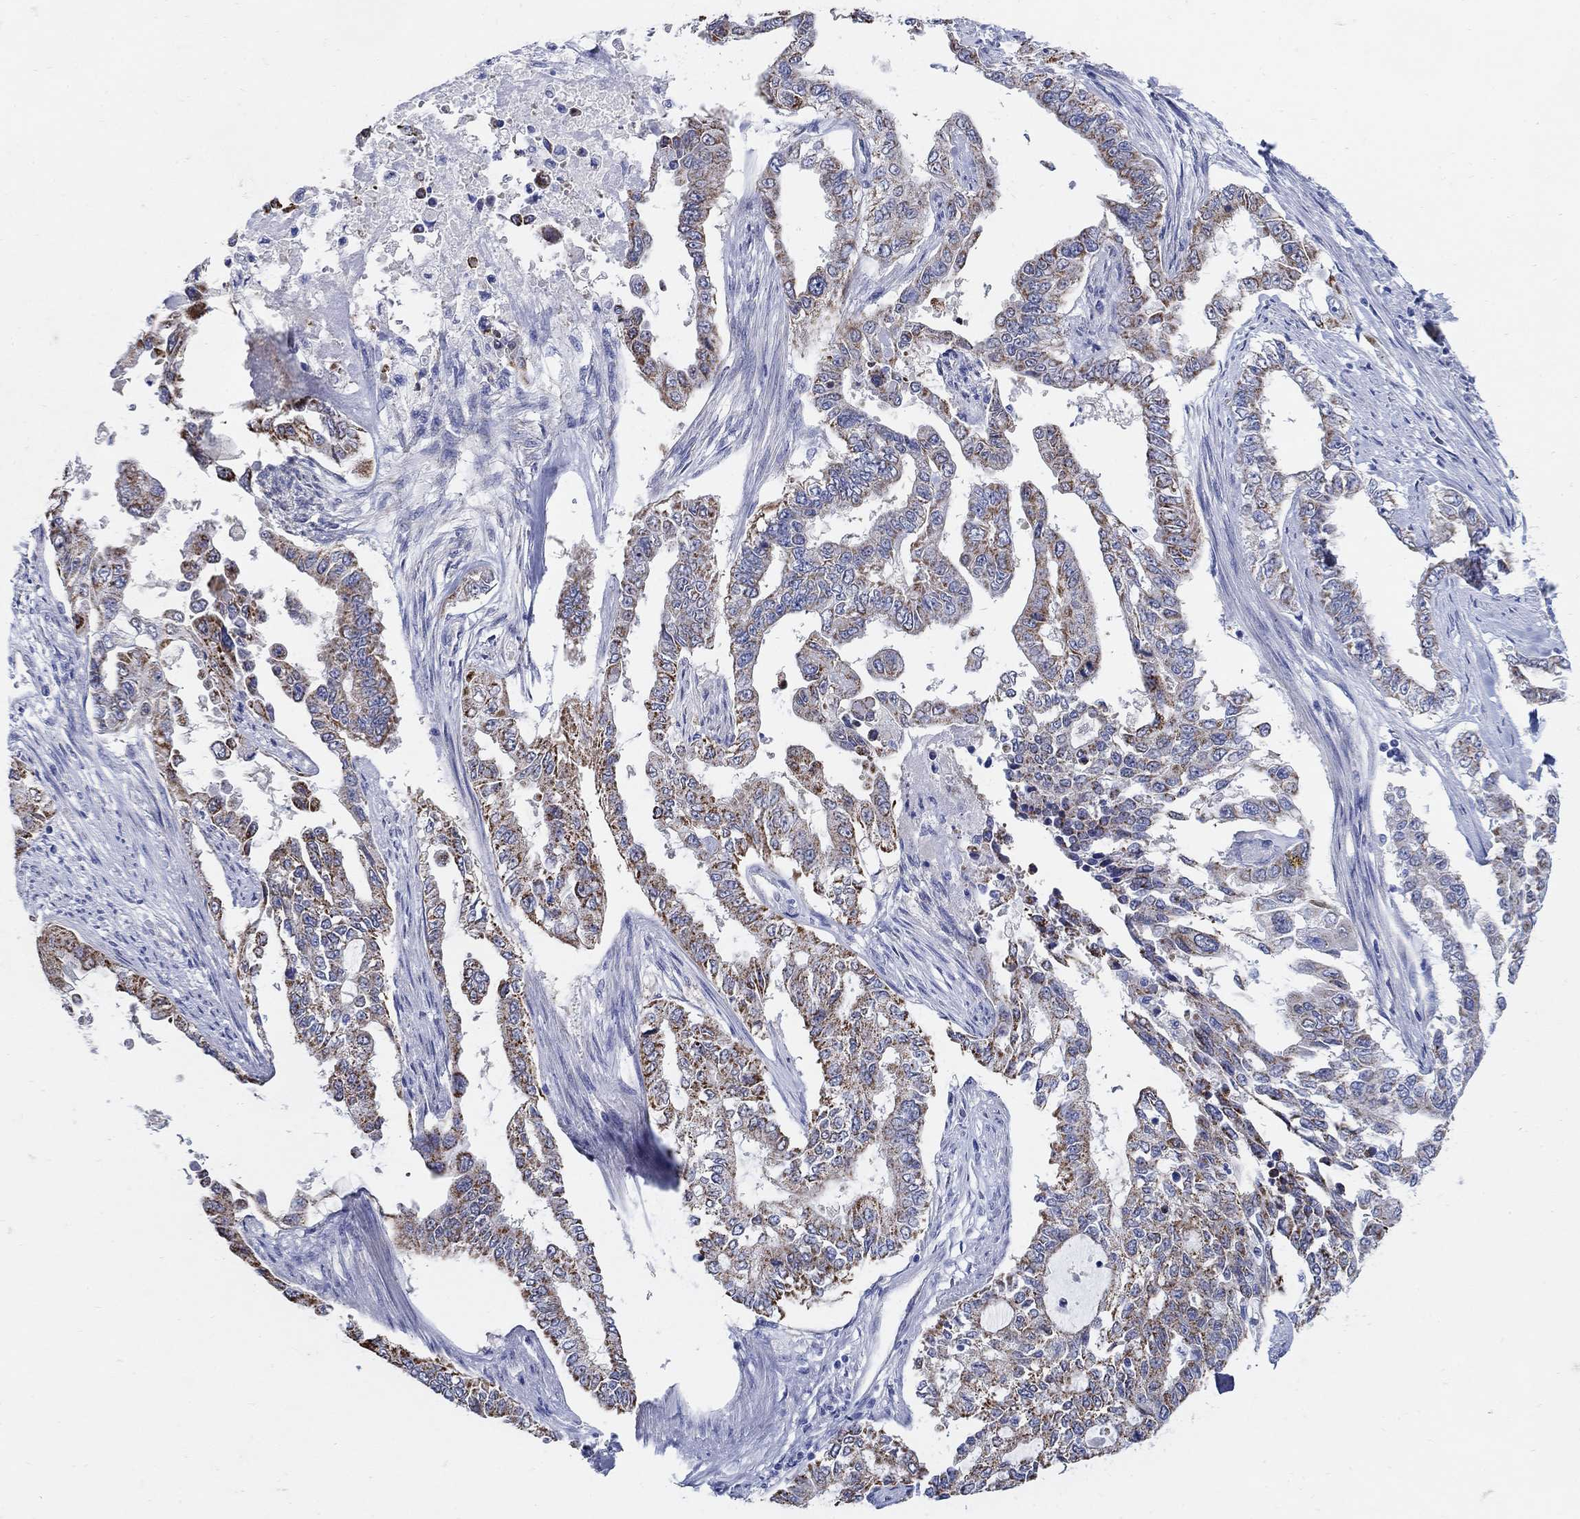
{"staining": {"intensity": "strong", "quantity": "25%-75%", "location": "cytoplasmic/membranous"}, "tissue": "endometrial cancer", "cell_type": "Tumor cells", "image_type": "cancer", "snomed": [{"axis": "morphology", "description": "Adenocarcinoma, NOS"}, {"axis": "topography", "description": "Uterus"}], "caption": "A photomicrograph showing strong cytoplasmic/membranous positivity in approximately 25%-75% of tumor cells in endometrial cancer, as visualized by brown immunohistochemical staining.", "gene": "ZDHHC14", "patient": {"sex": "female", "age": 59}}